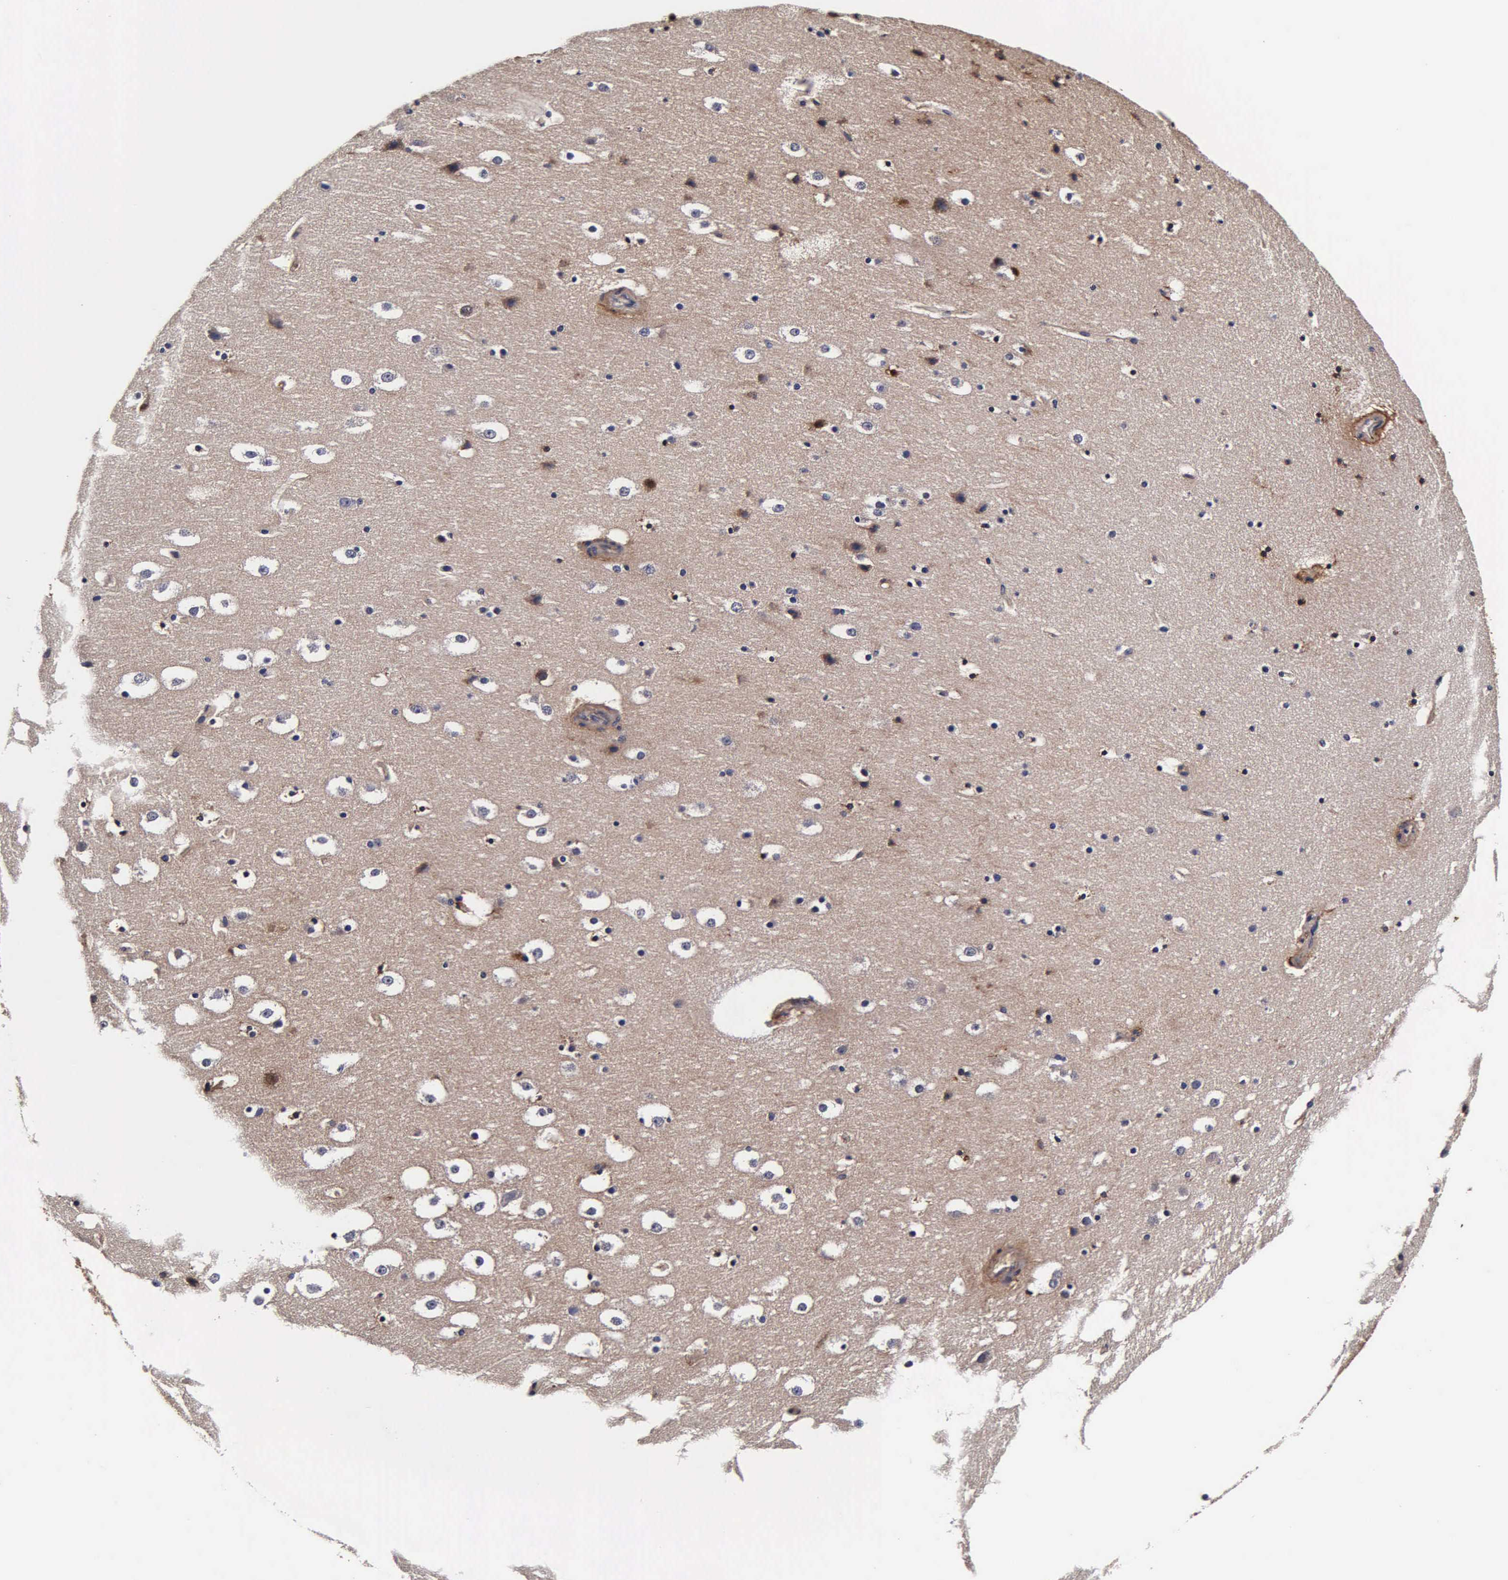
{"staining": {"intensity": "negative", "quantity": "none", "location": "none"}, "tissue": "hippocampus", "cell_type": "Glial cells", "image_type": "normal", "snomed": [{"axis": "morphology", "description": "Normal tissue, NOS"}, {"axis": "topography", "description": "Hippocampus"}], "caption": "Glial cells show no significant expression in unremarkable hippocampus. The staining is performed using DAB (3,3'-diaminobenzidine) brown chromogen with nuclei counter-stained in using hematoxylin.", "gene": "CST3", "patient": {"sex": "male", "age": 45}}